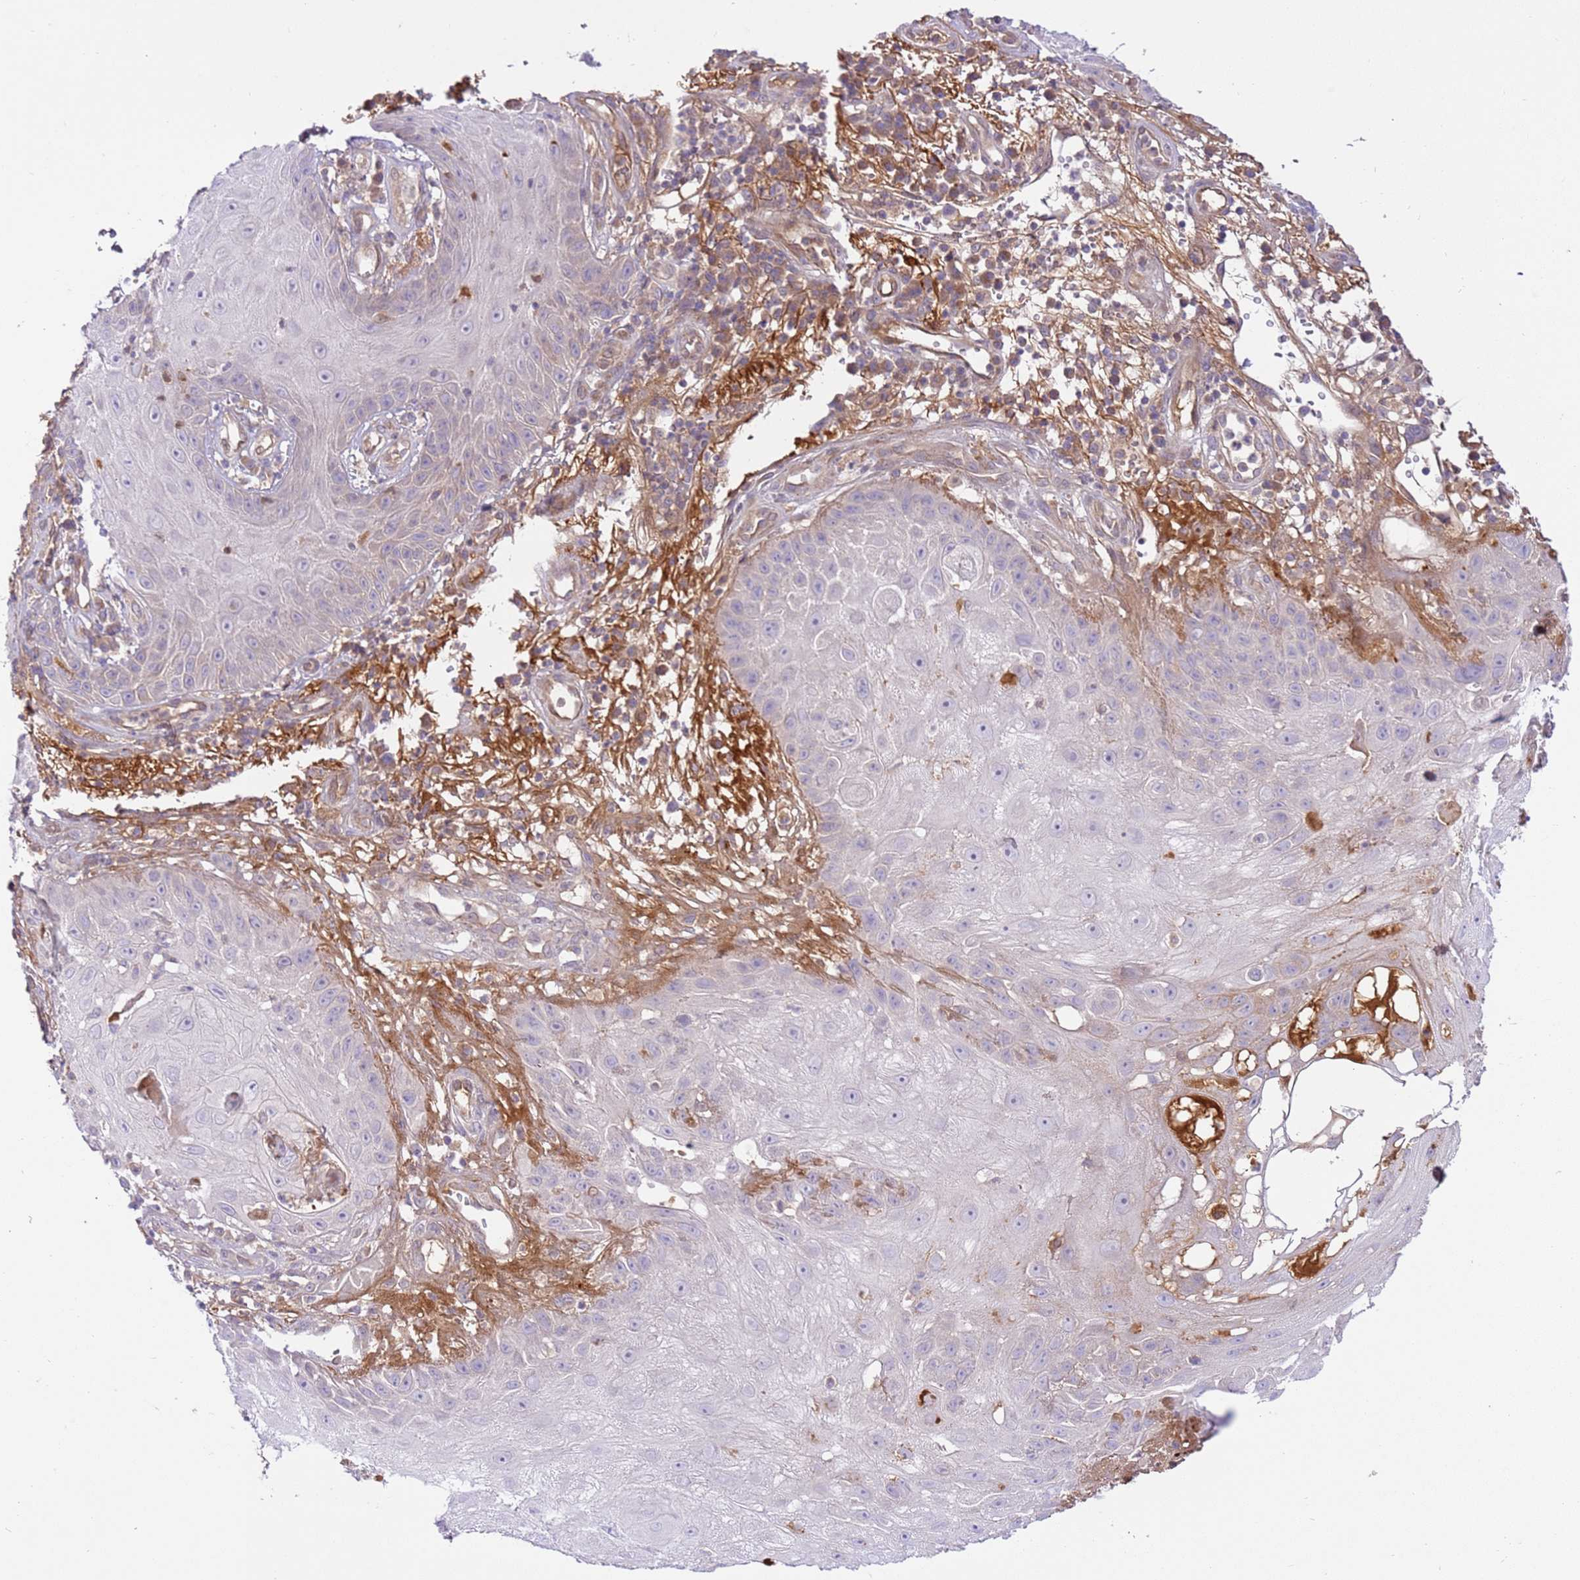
{"staining": {"intensity": "negative", "quantity": "none", "location": "none"}, "tissue": "skin cancer", "cell_type": "Tumor cells", "image_type": "cancer", "snomed": [{"axis": "morphology", "description": "Squamous cell carcinoma, NOS"}, {"axis": "topography", "description": "Skin"}], "caption": "Micrograph shows no significant protein expression in tumor cells of skin cancer. Nuclei are stained in blue.", "gene": "C8G", "patient": {"sex": "male", "age": 70}}